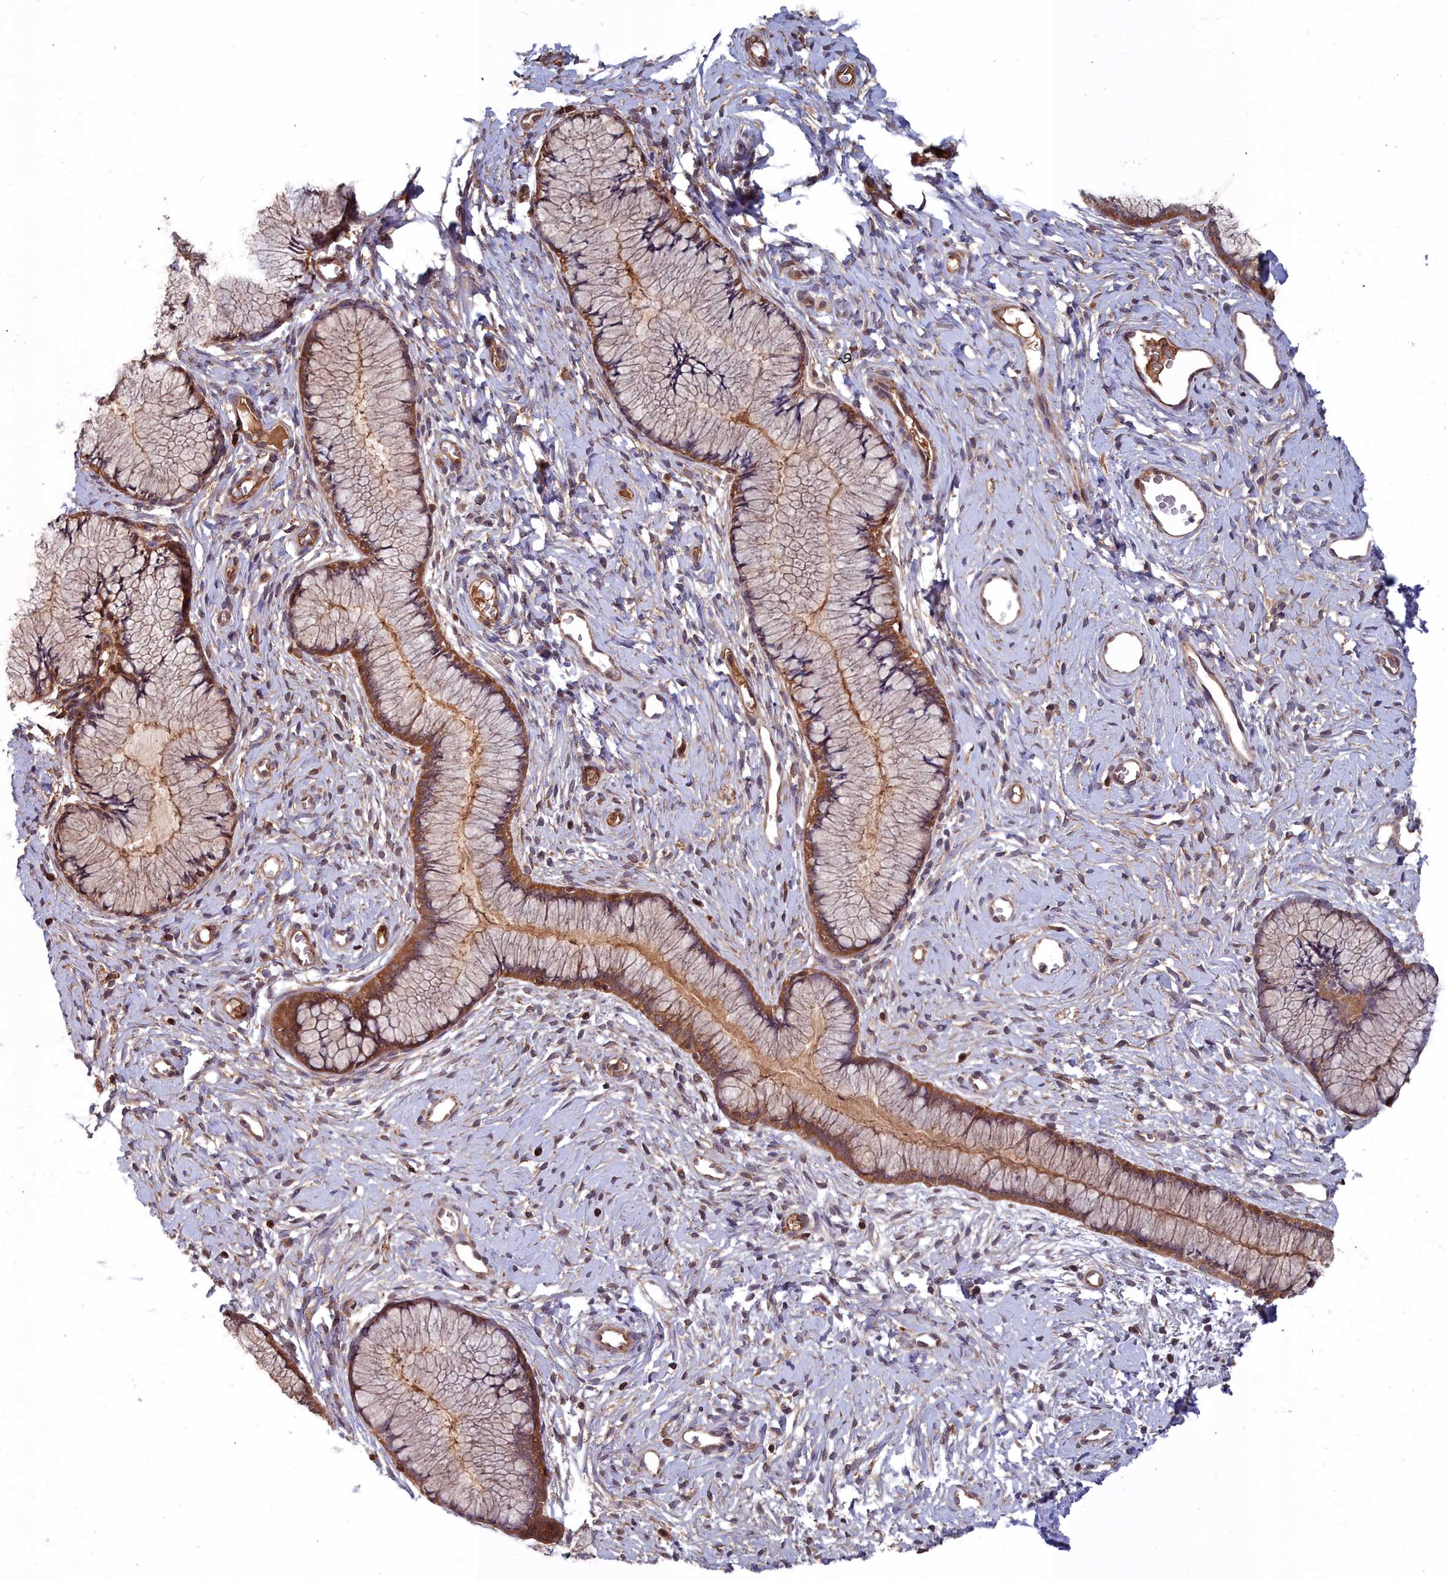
{"staining": {"intensity": "moderate", "quantity": ">75%", "location": "cytoplasmic/membranous"}, "tissue": "cervix", "cell_type": "Glandular cells", "image_type": "normal", "snomed": [{"axis": "morphology", "description": "Normal tissue, NOS"}, {"axis": "topography", "description": "Cervix"}], "caption": "A medium amount of moderate cytoplasmic/membranous staining is seen in about >75% of glandular cells in unremarkable cervix.", "gene": "GFRA2", "patient": {"sex": "female", "age": 42}}